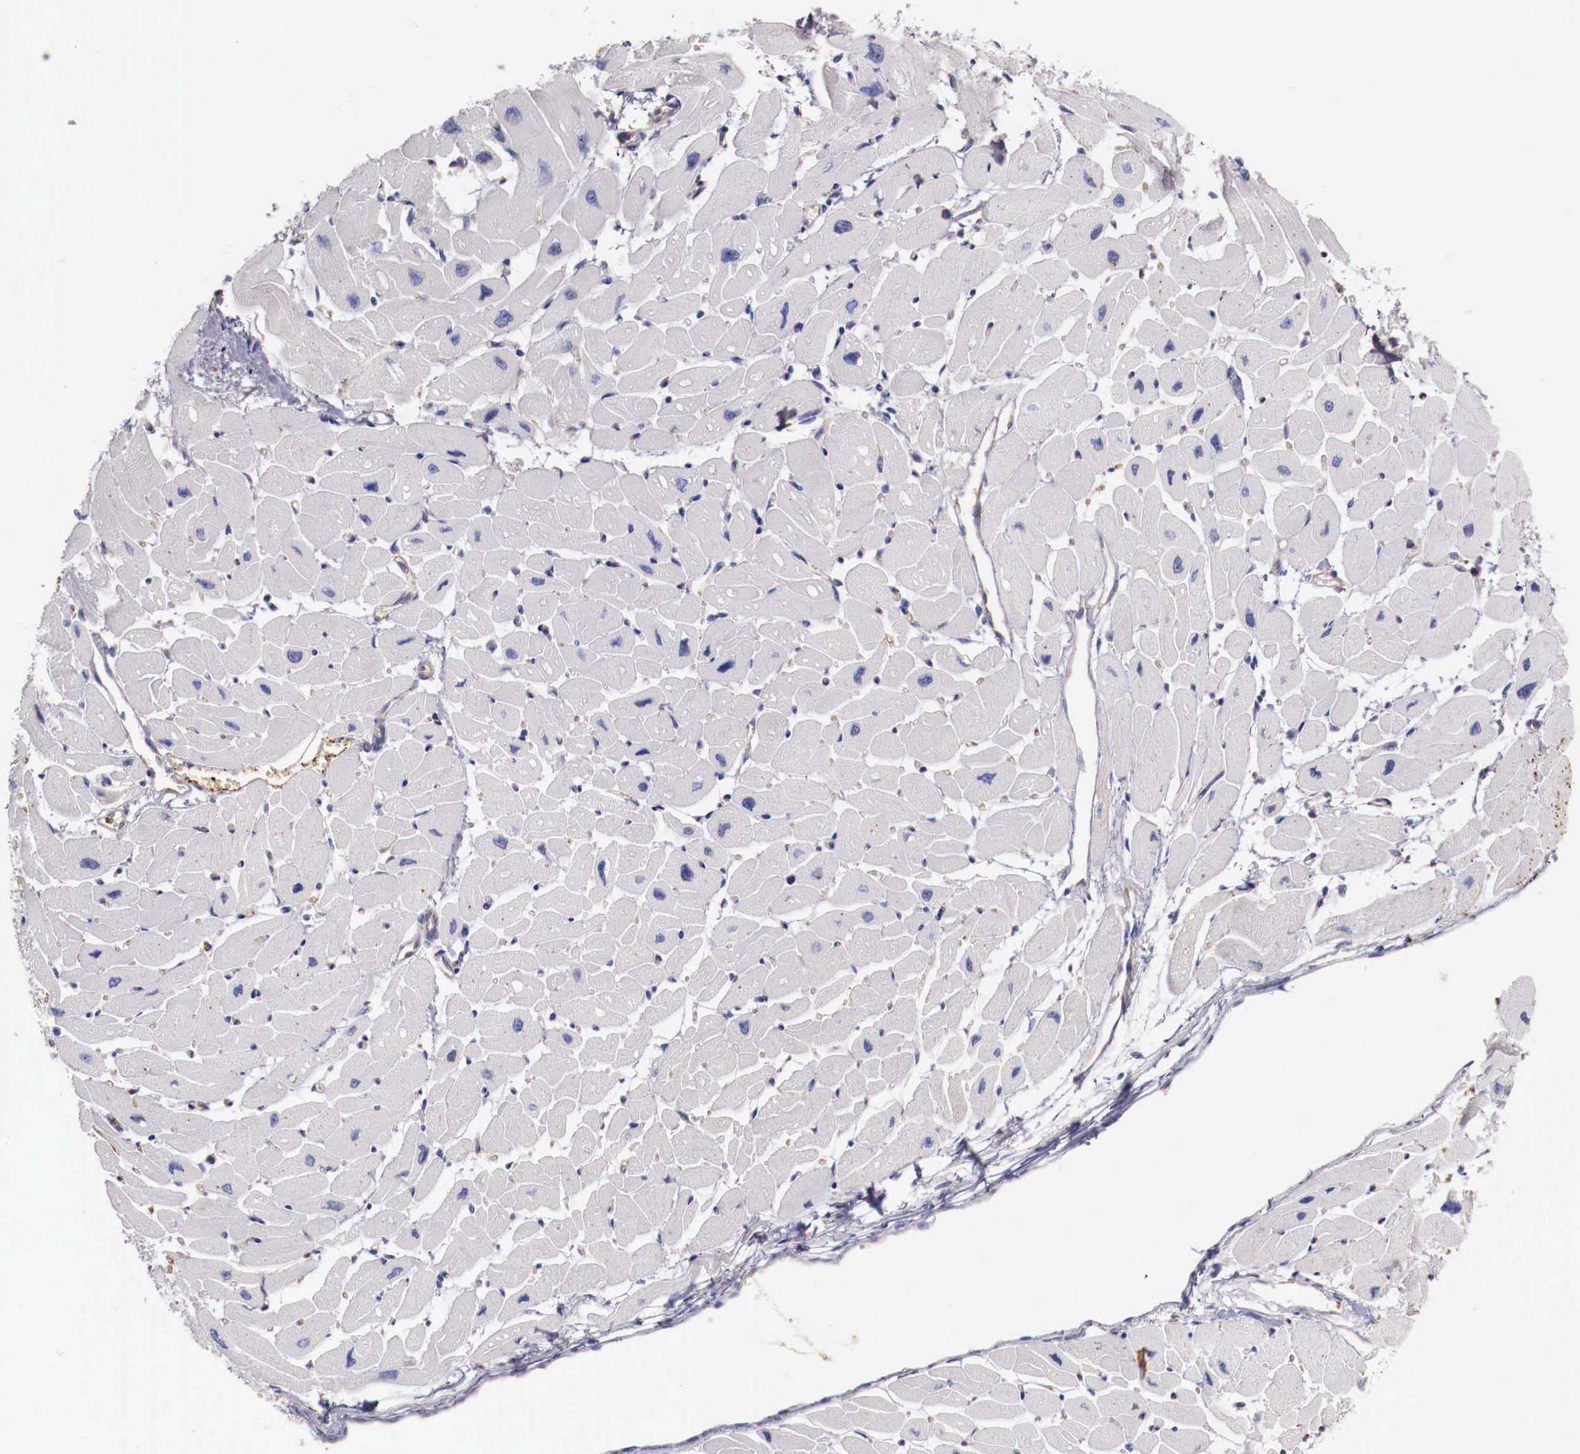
{"staining": {"intensity": "negative", "quantity": "none", "location": "none"}, "tissue": "heart muscle", "cell_type": "Cardiomyocytes", "image_type": "normal", "snomed": [{"axis": "morphology", "description": "Normal tissue, NOS"}, {"axis": "topography", "description": "Heart"}], "caption": "This is a image of immunohistochemistry (IHC) staining of unremarkable heart muscle, which shows no positivity in cardiomyocytes.", "gene": "PITPNA", "patient": {"sex": "female", "age": 54}}